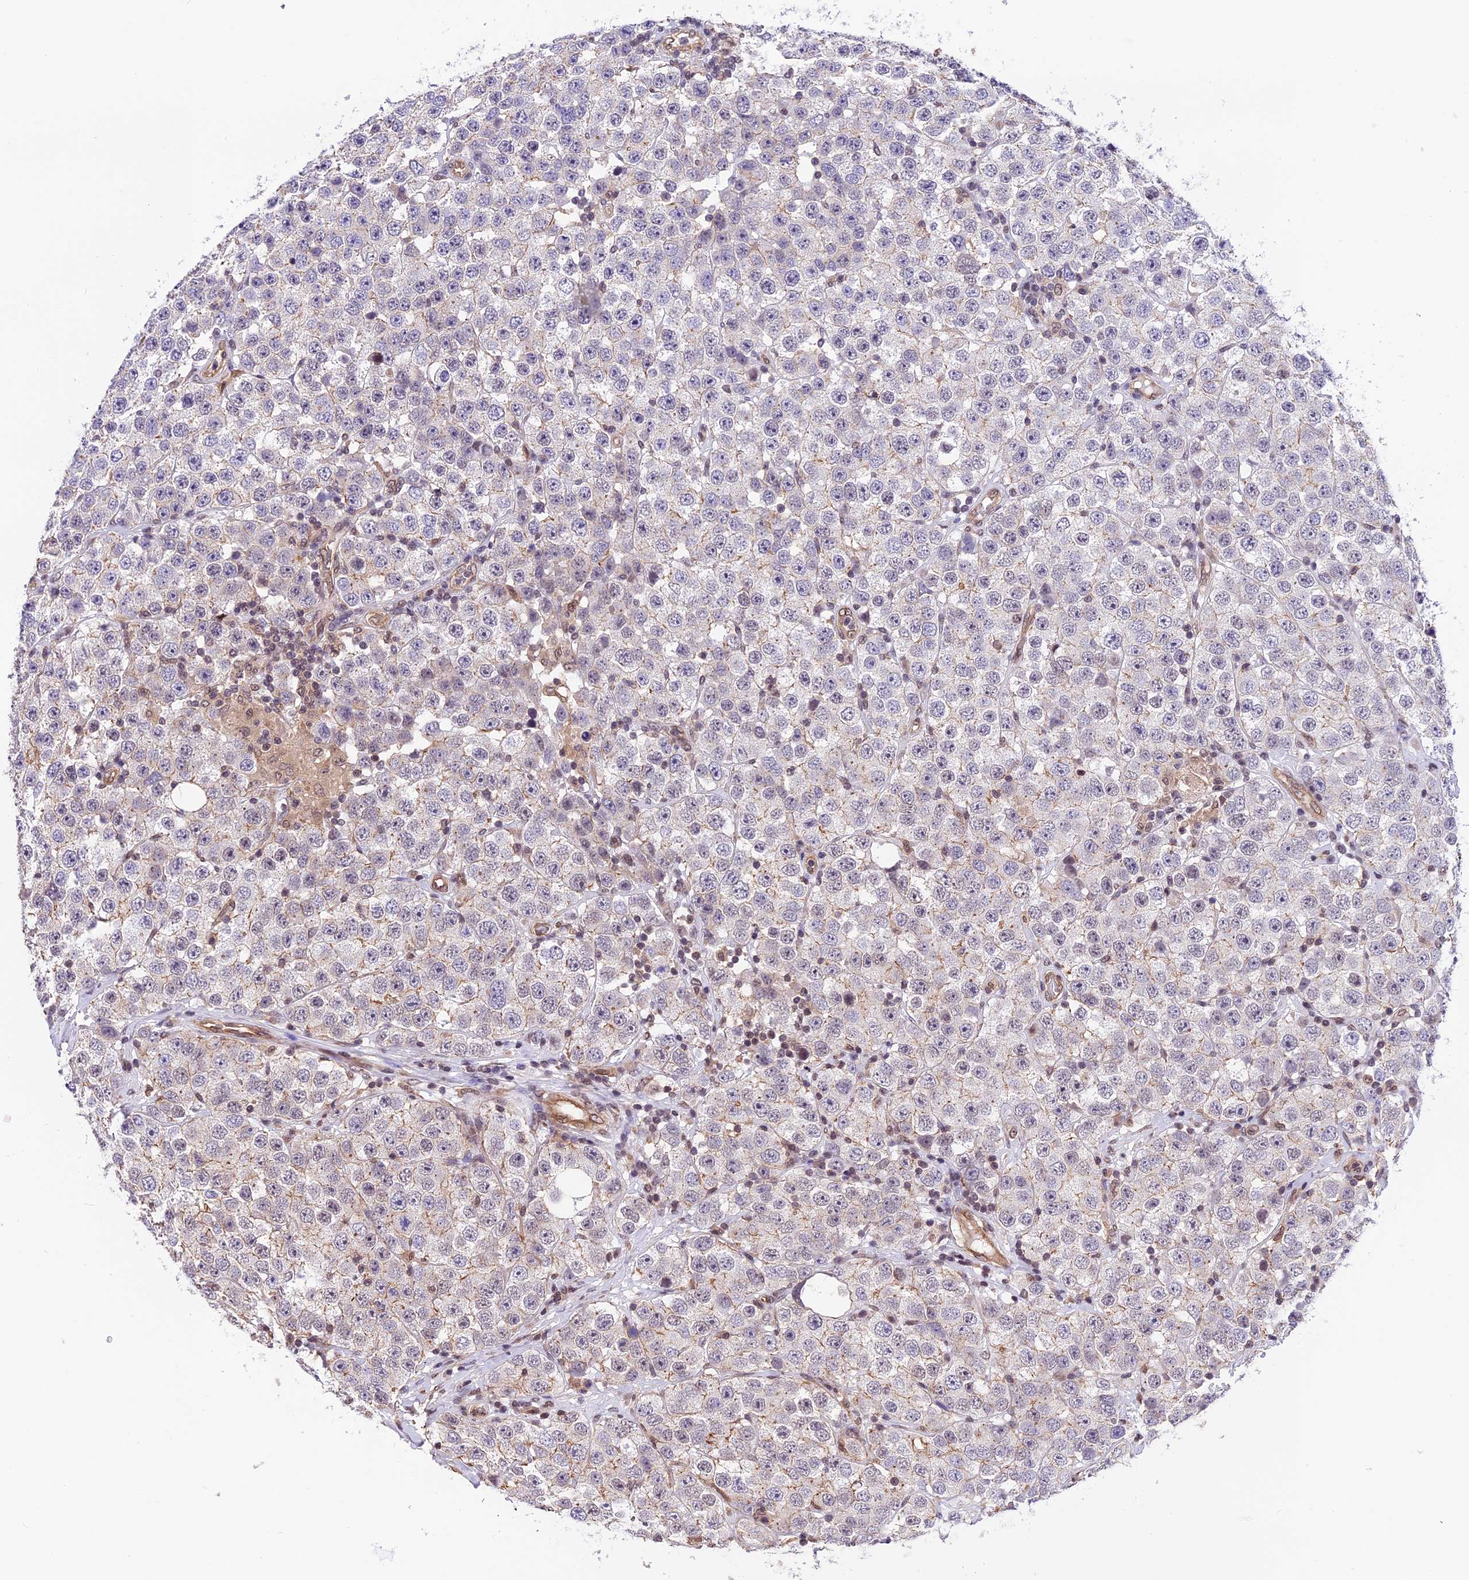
{"staining": {"intensity": "negative", "quantity": "none", "location": "none"}, "tissue": "testis cancer", "cell_type": "Tumor cells", "image_type": "cancer", "snomed": [{"axis": "morphology", "description": "Seminoma, NOS"}, {"axis": "topography", "description": "Testis"}], "caption": "IHC of testis cancer reveals no positivity in tumor cells.", "gene": "ZC3H4", "patient": {"sex": "male", "age": 28}}